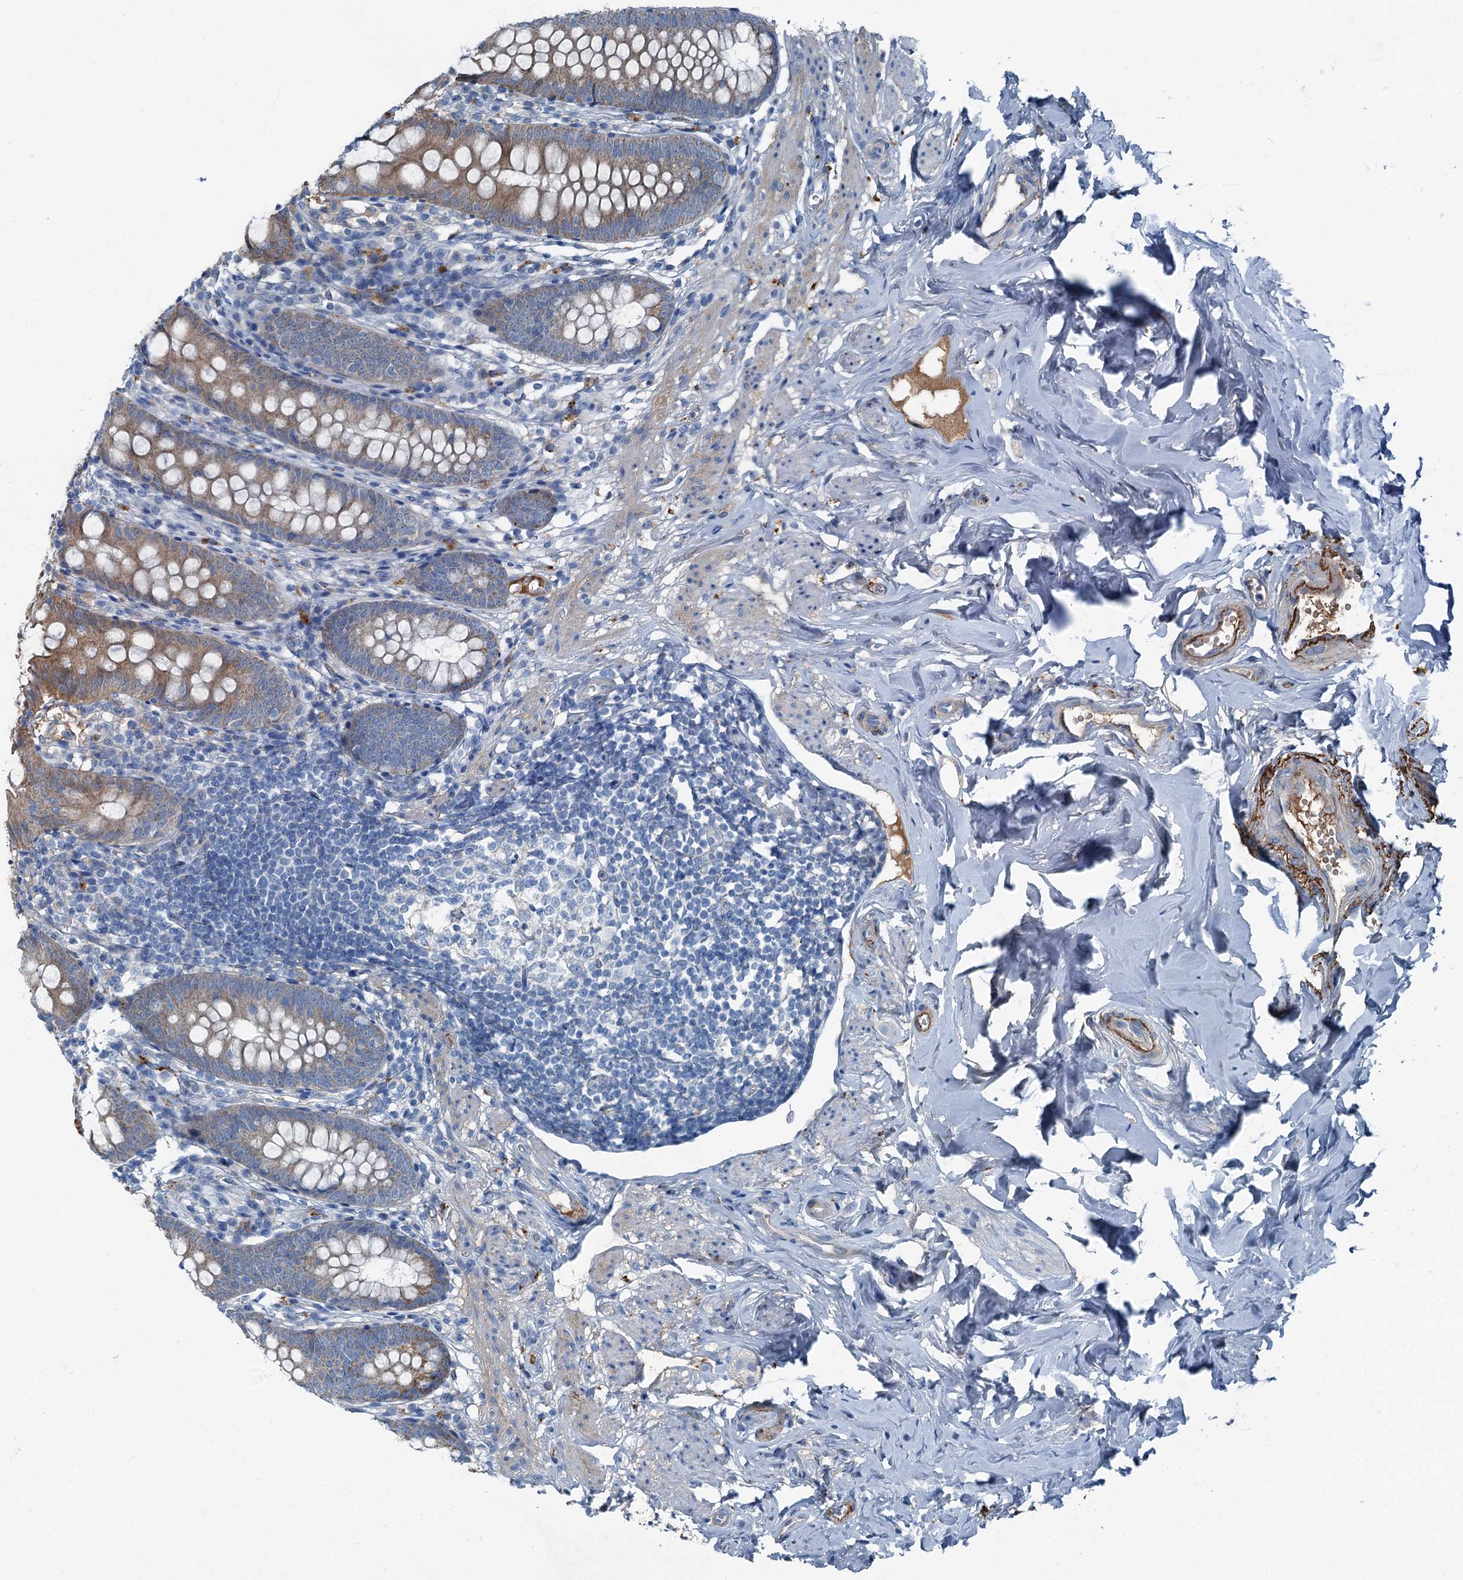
{"staining": {"intensity": "moderate", "quantity": "25%-75%", "location": "cytoplasmic/membranous"}, "tissue": "appendix", "cell_type": "Glandular cells", "image_type": "normal", "snomed": [{"axis": "morphology", "description": "Normal tissue, NOS"}, {"axis": "topography", "description": "Appendix"}], "caption": "A micrograph showing moderate cytoplasmic/membranous positivity in approximately 25%-75% of glandular cells in benign appendix, as visualized by brown immunohistochemical staining.", "gene": "AXL", "patient": {"sex": "female", "age": 51}}